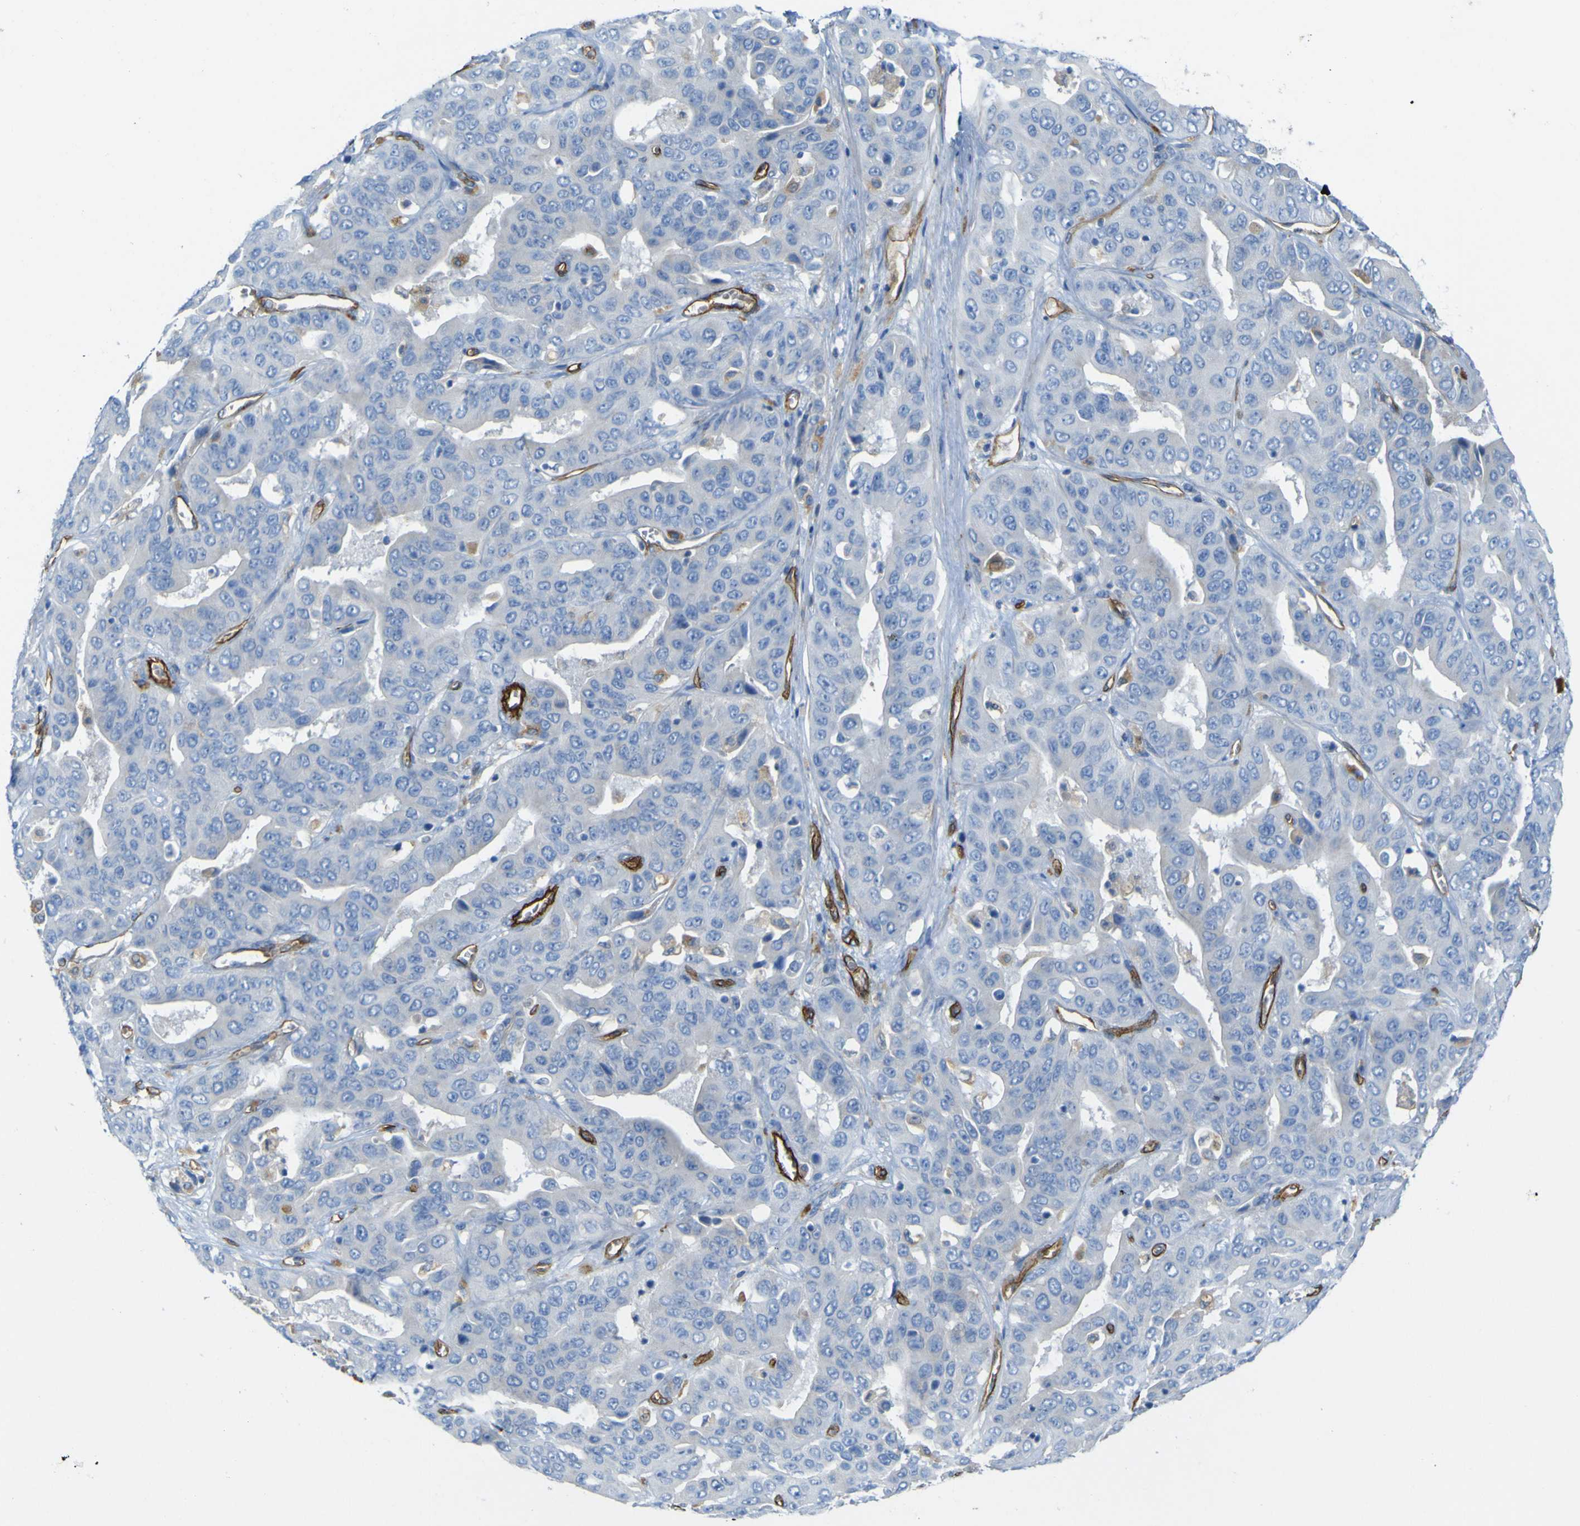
{"staining": {"intensity": "negative", "quantity": "none", "location": "none"}, "tissue": "liver cancer", "cell_type": "Tumor cells", "image_type": "cancer", "snomed": [{"axis": "morphology", "description": "Cholangiocarcinoma"}, {"axis": "topography", "description": "Liver"}], "caption": "The IHC photomicrograph has no significant staining in tumor cells of liver cancer (cholangiocarcinoma) tissue.", "gene": "CD93", "patient": {"sex": "female", "age": 52}}